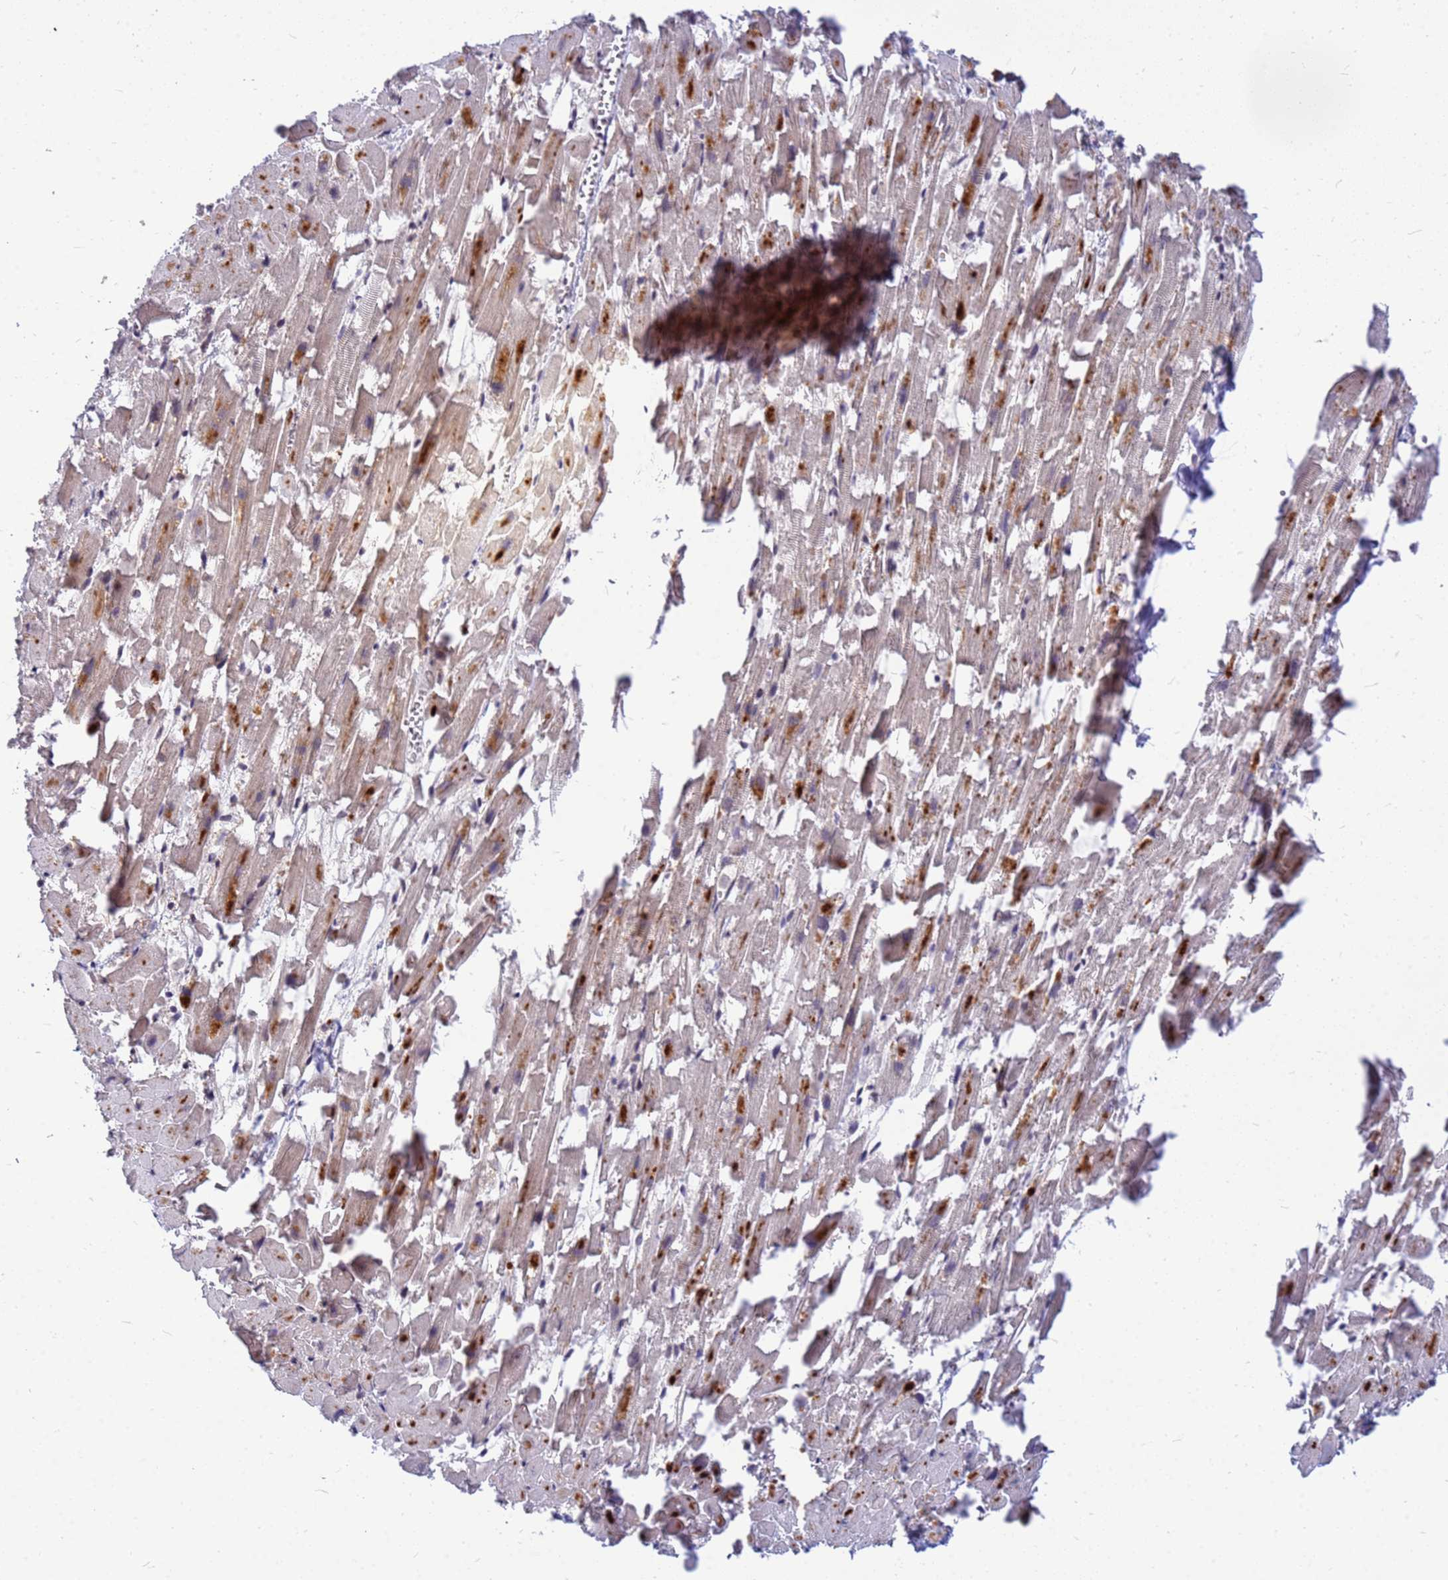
{"staining": {"intensity": "weak", "quantity": "25%-75%", "location": "cytoplasmic/membranous"}, "tissue": "heart muscle", "cell_type": "Cardiomyocytes", "image_type": "normal", "snomed": [{"axis": "morphology", "description": "Normal tissue, NOS"}, {"axis": "topography", "description": "Heart"}], "caption": "Heart muscle stained for a protein exhibits weak cytoplasmic/membranous positivity in cardiomyocytes. (DAB IHC, brown staining for protein, blue staining for nuclei).", "gene": "NCBP2", "patient": {"sex": "female", "age": 64}}